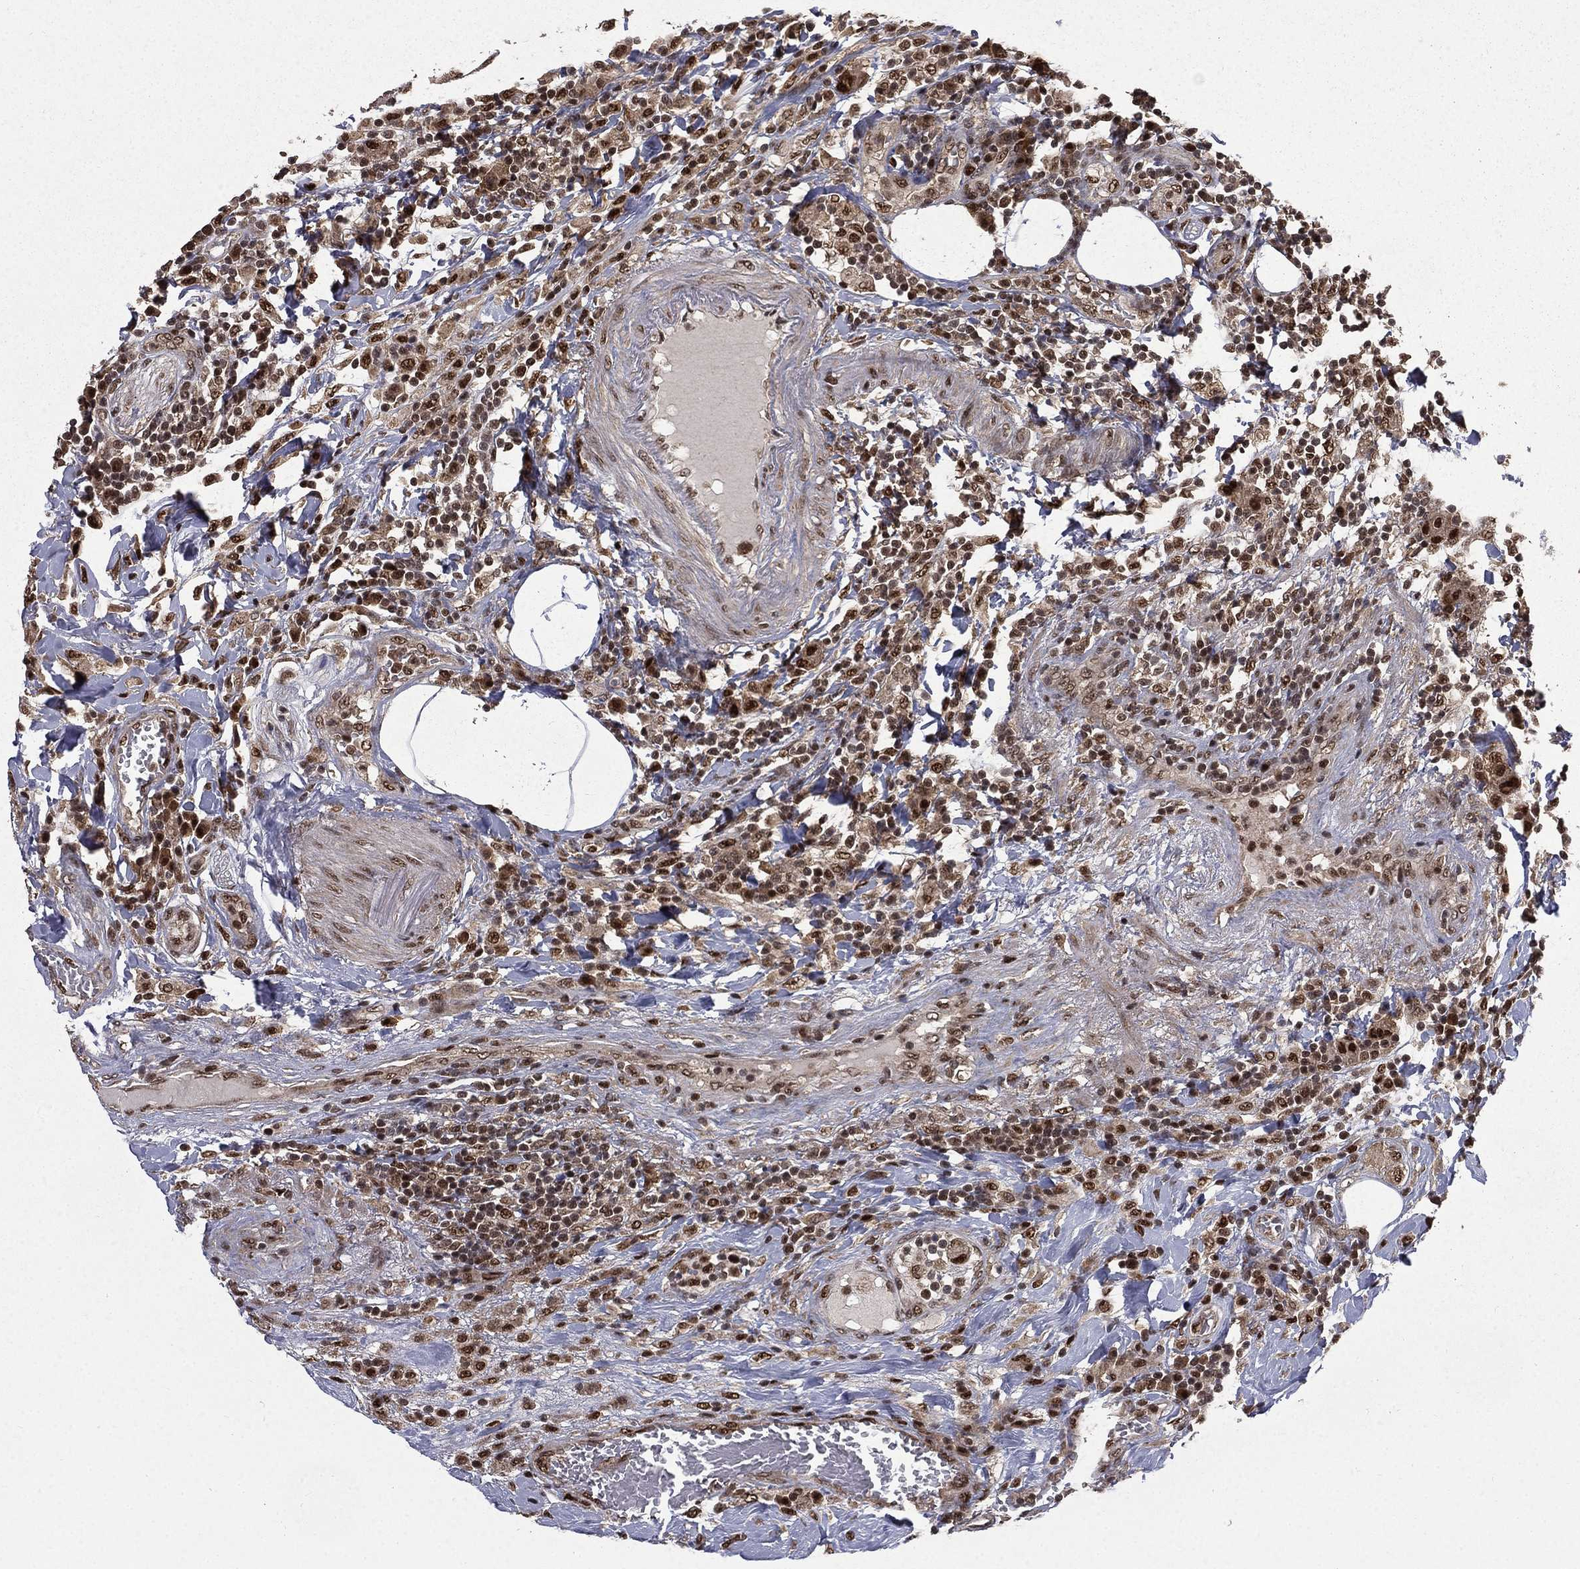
{"staining": {"intensity": "moderate", "quantity": "25%-75%", "location": "cytoplasmic/membranous,nuclear"}, "tissue": "colorectal cancer", "cell_type": "Tumor cells", "image_type": "cancer", "snomed": [{"axis": "morphology", "description": "Adenocarcinoma, NOS"}, {"axis": "topography", "description": "Colon"}], "caption": "The histopathology image displays a brown stain indicating the presence of a protein in the cytoplasmic/membranous and nuclear of tumor cells in colorectal cancer.", "gene": "JMJD6", "patient": {"sex": "female", "age": 48}}